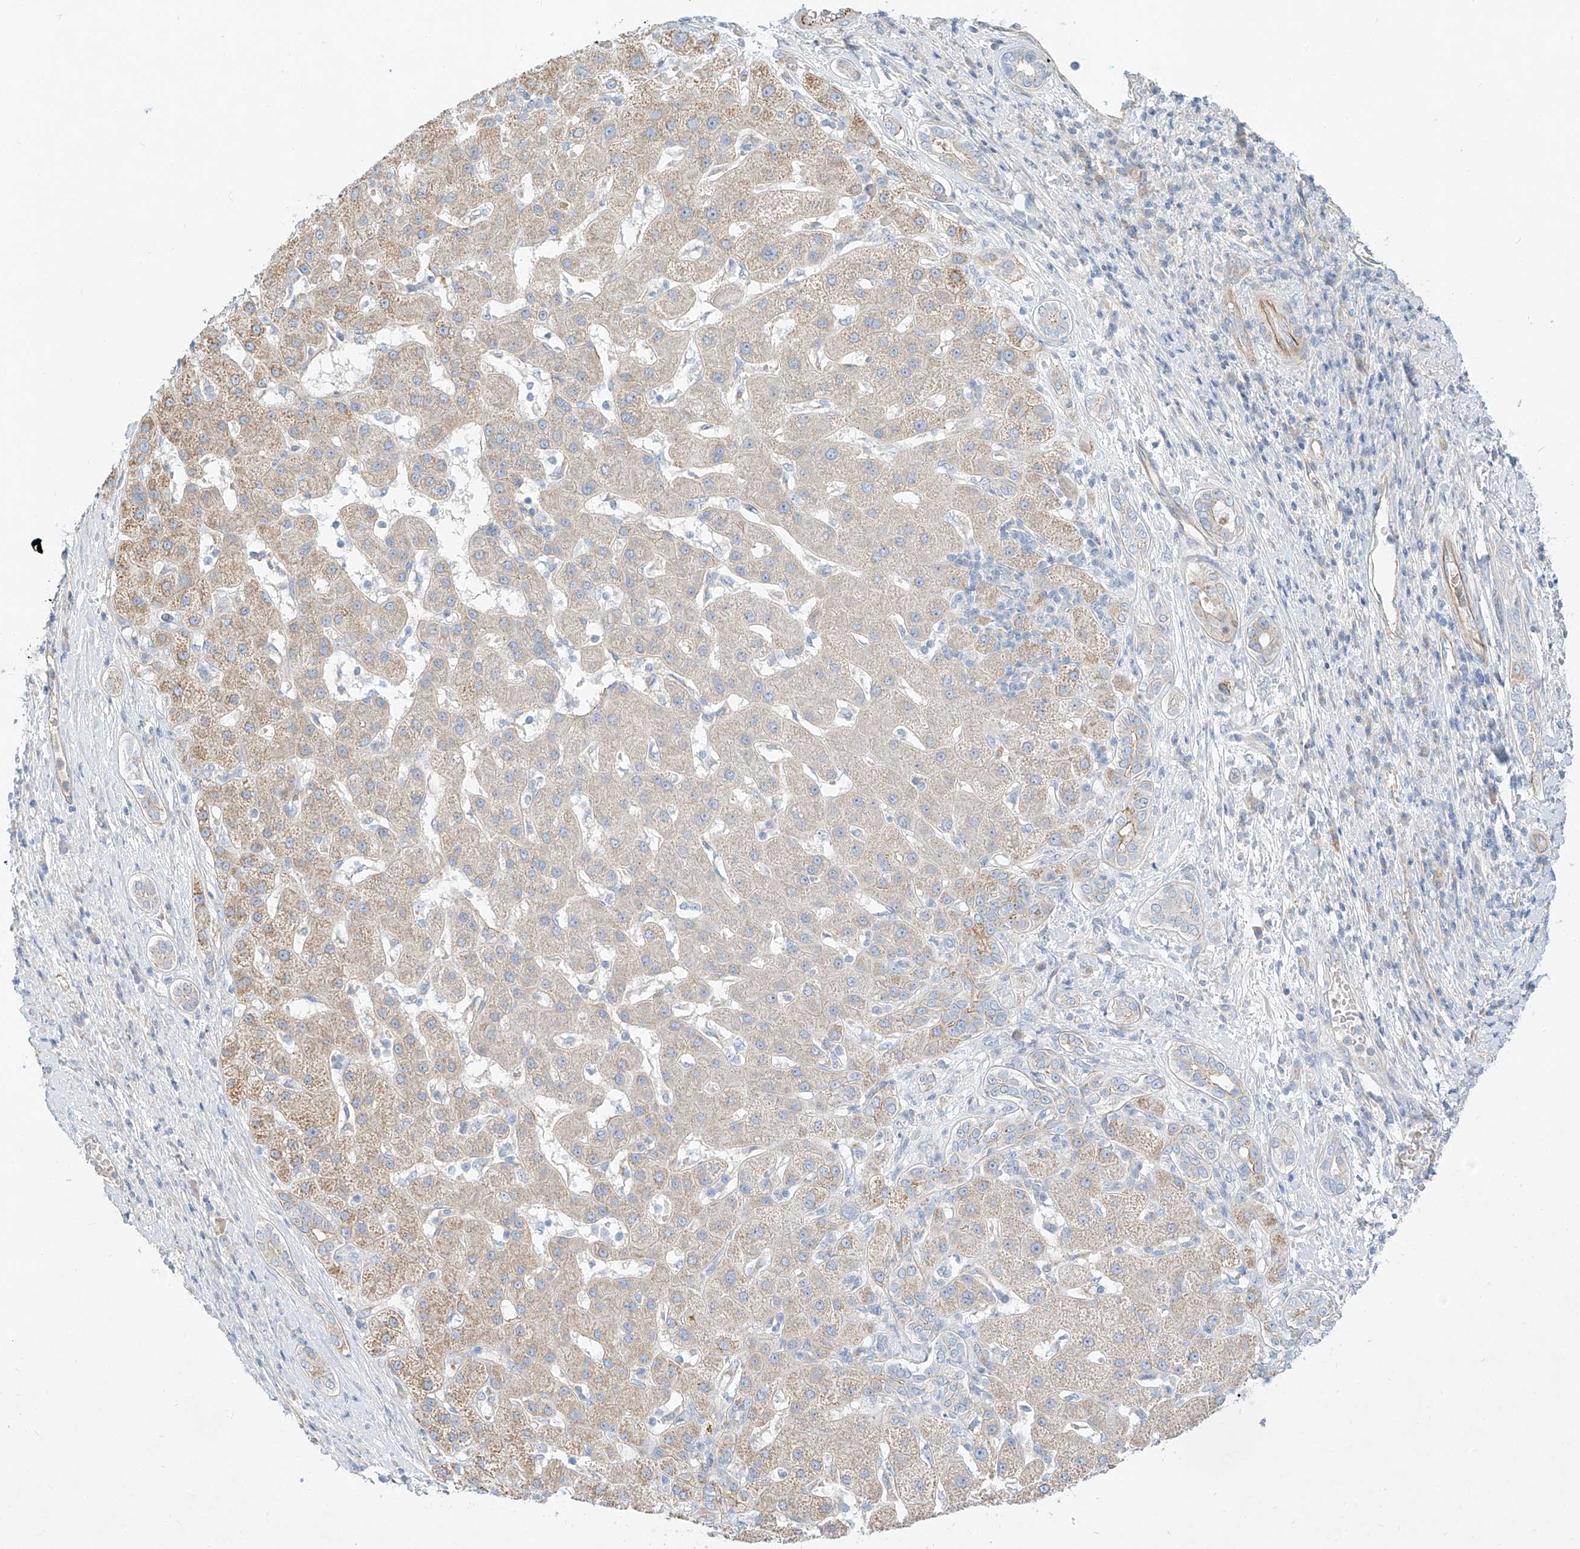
{"staining": {"intensity": "weak", "quantity": "25%-75%", "location": "cytoplasmic/membranous"}, "tissue": "liver cancer", "cell_type": "Tumor cells", "image_type": "cancer", "snomed": [{"axis": "morphology", "description": "Carcinoma, Hepatocellular, NOS"}, {"axis": "topography", "description": "Liver"}], "caption": "Liver cancer (hepatocellular carcinoma) was stained to show a protein in brown. There is low levels of weak cytoplasmic/membranous expression in about 25%-75% of tumor cells.", "gene": "AJM1", "patient": {"sex": "male", "age": 65}}